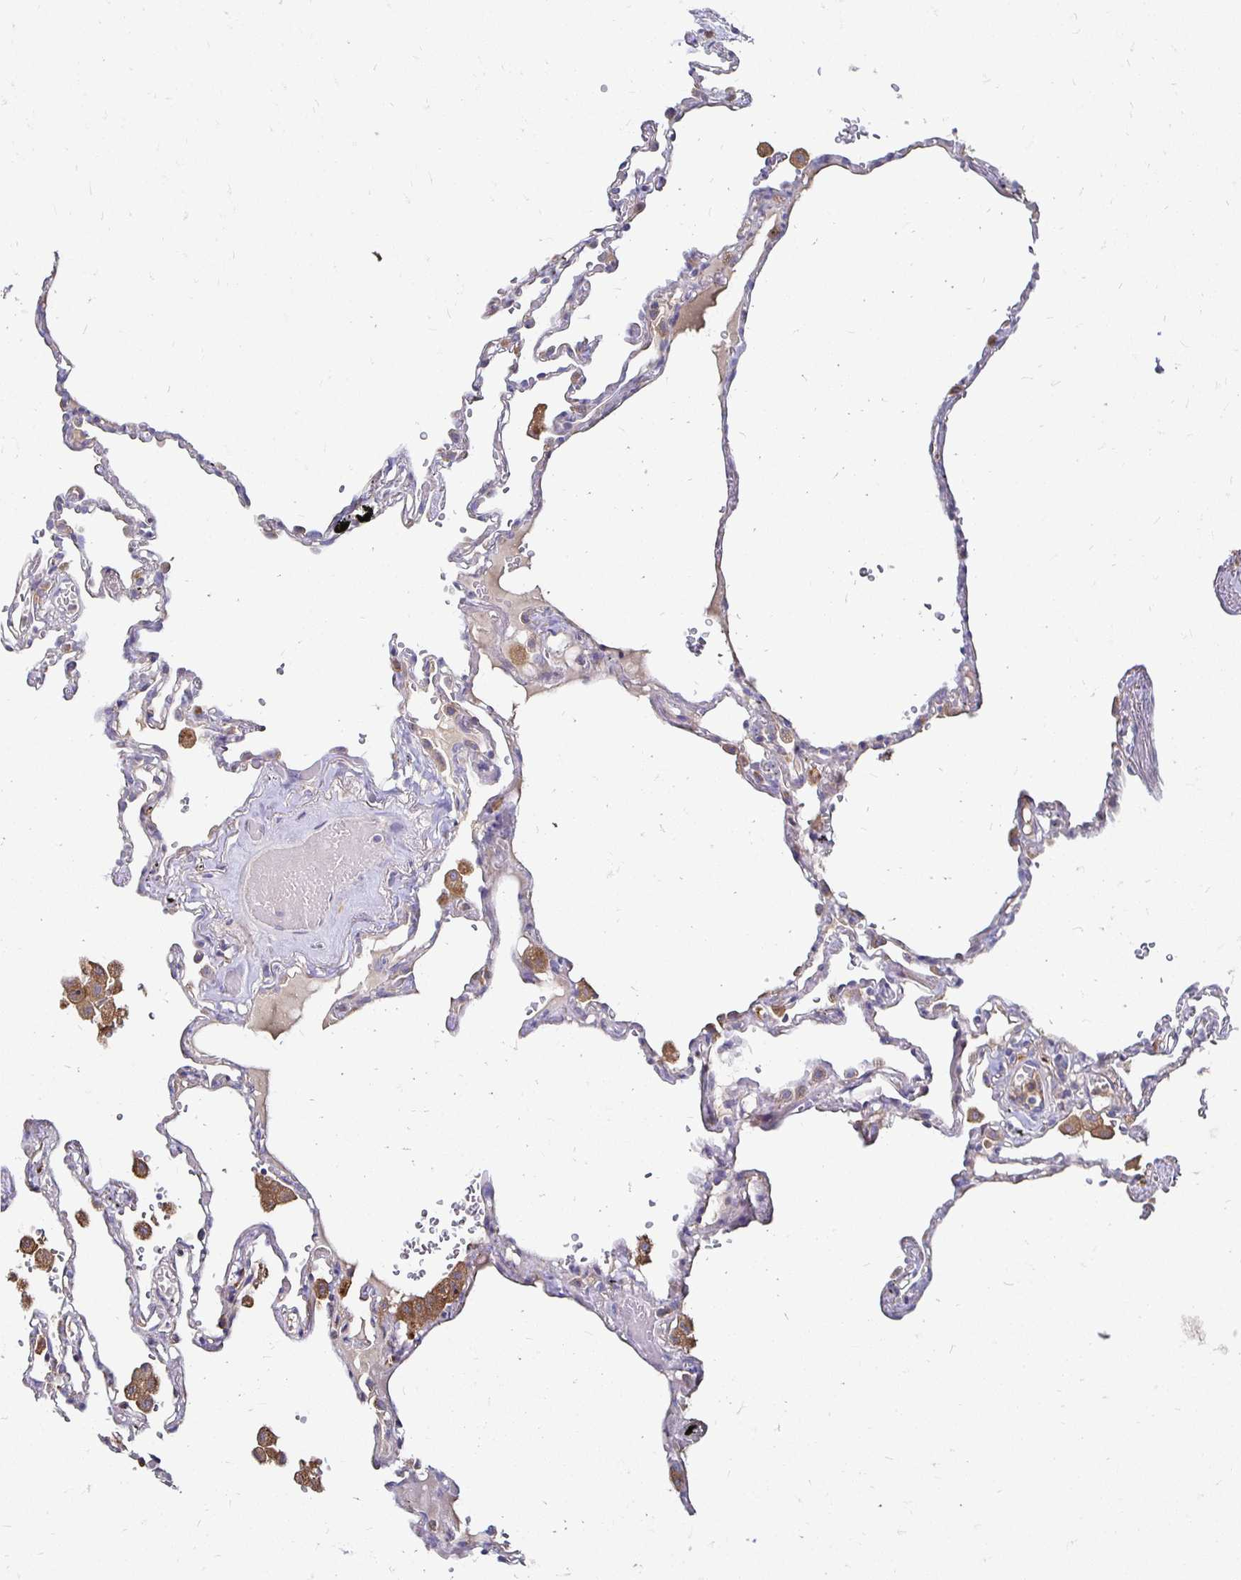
{"staining": {"intensity": "negative", "quantity": "none", "location": "none"}, "tissue": "lung", "cell_type": "Alveolar cells", "image_type": "normal", "snomed": [{"axis": "morphology", "description": "Normal tissue, NOS"}, {"axis": "topography", "description": "Lung"}], "caption": "A high-resolution image shows immunohistochemistry staining of normal lung, which demonstrates no significant expression in alveolar cells. Brightfield microscopy of immunohistochemistry (IHC) stained with DAB (brown) and hematoxylin (blue), captured at high magnification.", "gene": "NCSTN", "patient": {"sex": "female", "age": 67}}